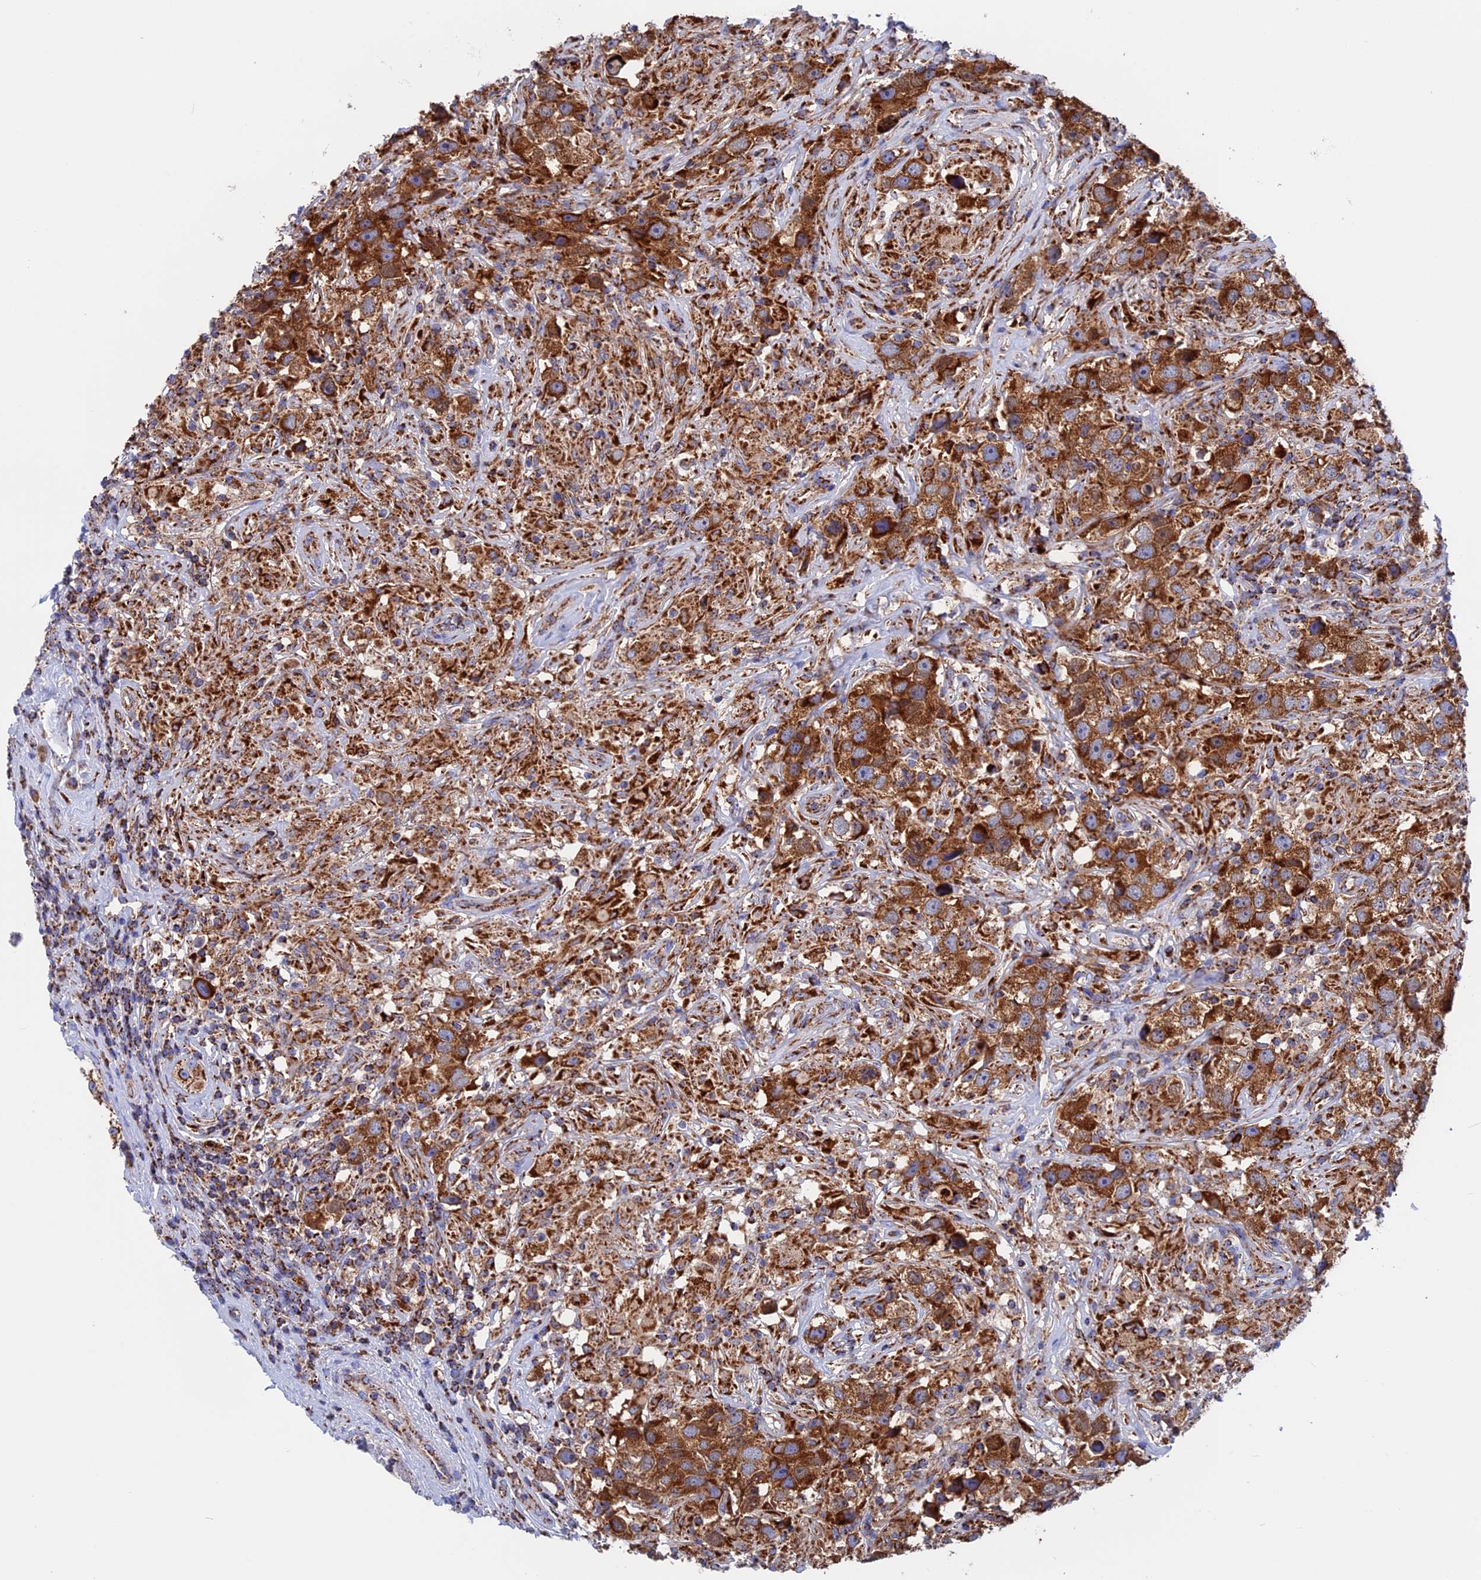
{"staining": {"intensity": "strong", "quantity": ">75%", "location": "cytoplasmic/membranous"}, "tissue": "testis cancer", "cell_type": "Tumor cells", "image_type": "cancer", "snomed": [{"axis": "morphology", "description": "Seminoma, NOS"}, {"axis": "topography", "description": "Testis"}], "caption": "Immunohistochemistry histopathology image of neoplastic tissue: human testis seminoma stained using IHC reveals high levels of strong protein expression localized specifically in the cytoplasmic/membranous of tumor cells, appearing as a cytoplasmic/membranous brown color.", "gene": "WDR83", "patient": {"sex": "male", "age": 49}}